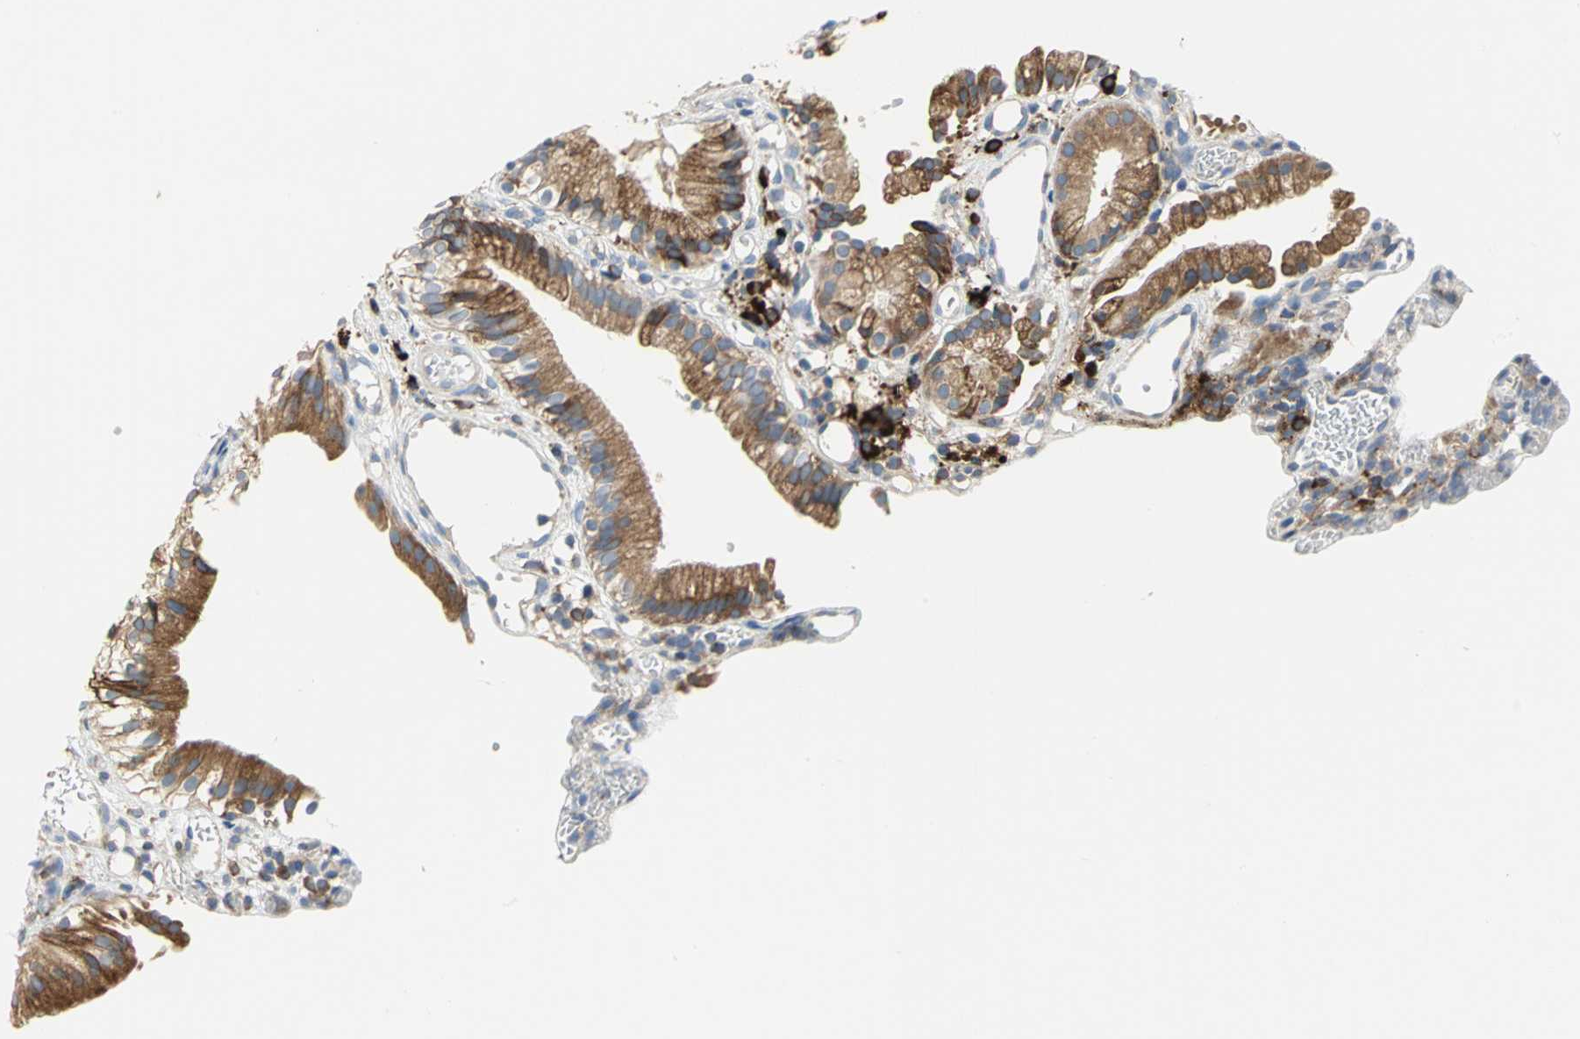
{"staining": {"intensity": "moderate", "quantity": ">75%", "location": "cytoplasmic/membranous"}, "tissue": "gallbladder", "cell_type": "Glandular cells", "image_type": "normal", "snomed": [{"axis": "morphology", "description": "Normal tissue, NOS"}, {"axis": "topography", "description": "Gallbladder"}], "caption": "Immunohistochemistry micrograph of benign gallbladder: gallbladder stained using immunohistochemistry displays medium levels of moderate protein expression localized specifically in the cytoplasmic/membranous of glandular cells, appearing as a cytoplasmic/membranous brown color.", "gene": "SDF2L1", "patient": {"sex": "male", "age": 65}}